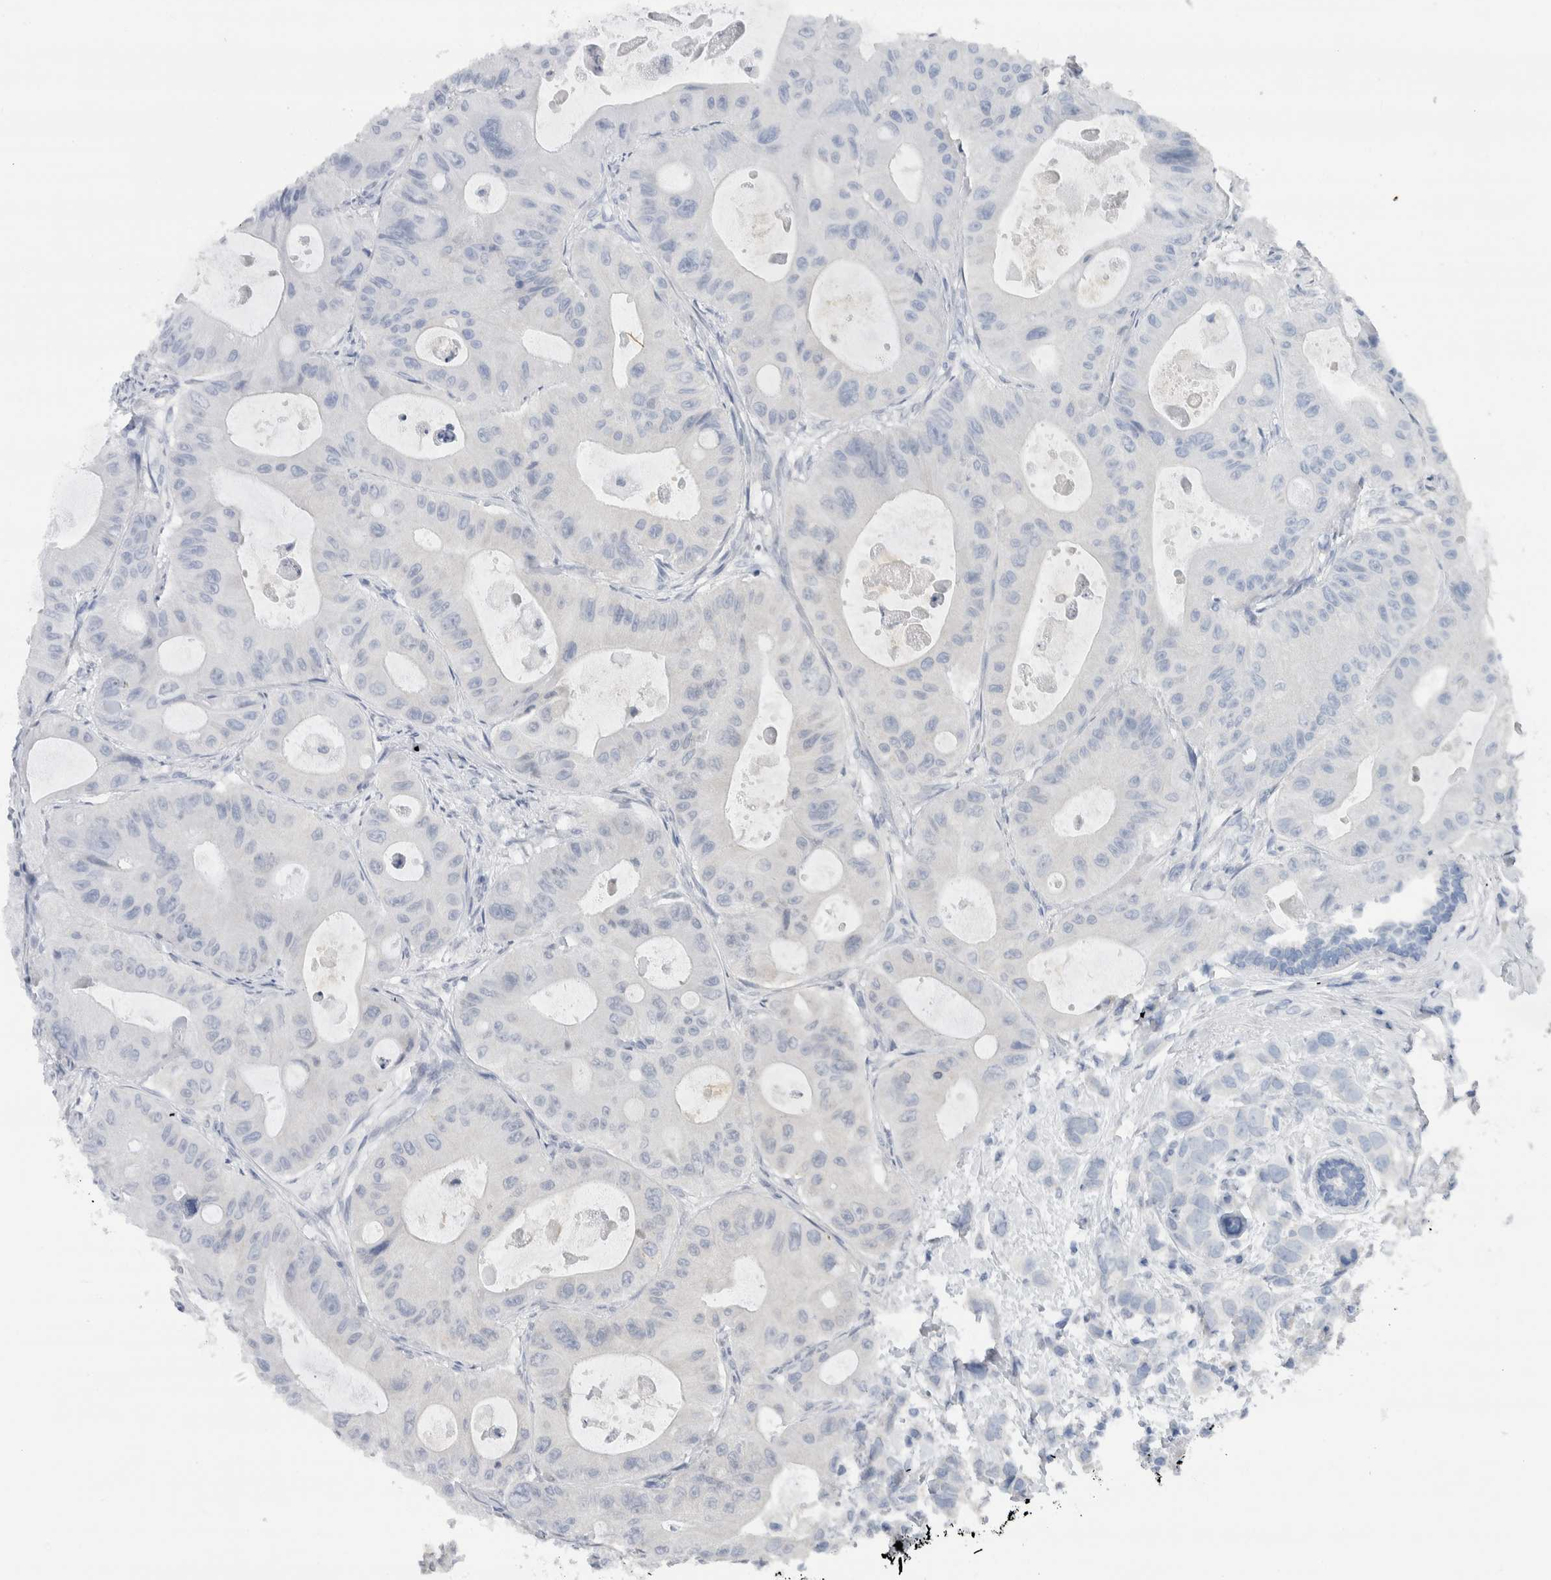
{"staining": {"intensity": "negative", "quantity": "none", "location": "none"}, "tissue": "colorectal cancer", "cell_type": "Tumor cells", "image_type": "cancer", "snomed": [{"axis": "morphology", "description": "Adenocarcinoma, NOS"}, {"axis": "topography", "description": "Colon"}], "caption": "This is an immunohistochemistry image of human colorectal adenocarcinoma. There is no positivity in tumor cells.", "gene": "NEFM", "patient": {"sex": "female", "age": 46}}